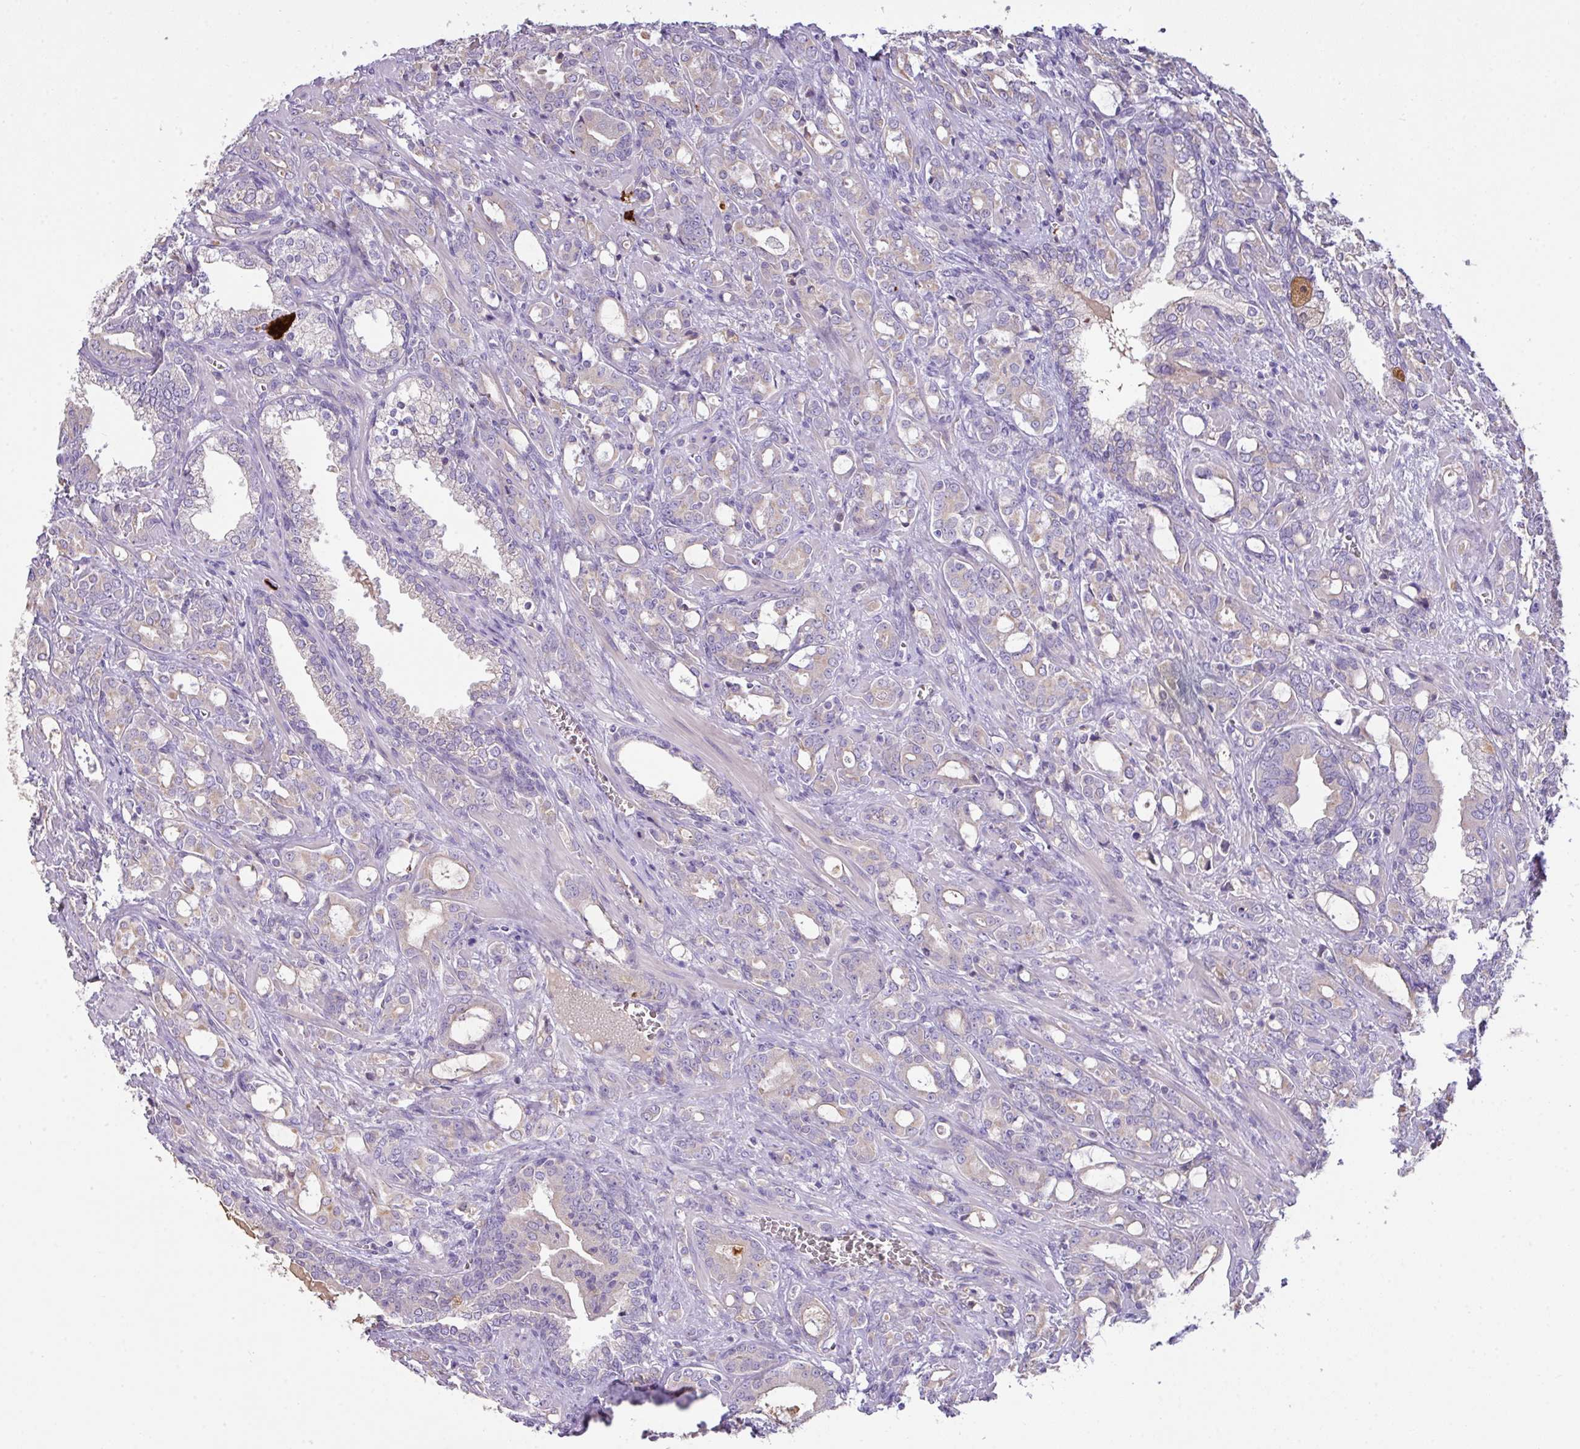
{"staining": {"intensity": "weak", "quantity": "<25%", "location": "cytoplasmic/membranous"}, "tissue": "prostate cancer", "cell_type": "Tumor cells", "image_type": "cancer", "snomed": [{"axis": "morphology", "description": "Adenocarcinoma, High grade"}, {"axis": "topography", "description": "Prostate"}], "caption": "DAB (3,3'-diaminobenzidine) immunohistochemical staining of prostate cancer demonstrates no significant expression in tumor cells. (IHC, brightfield microscopy, high magnification).", "gene": "OR6C6", "patient": {"sex": "male", "age": 72}}